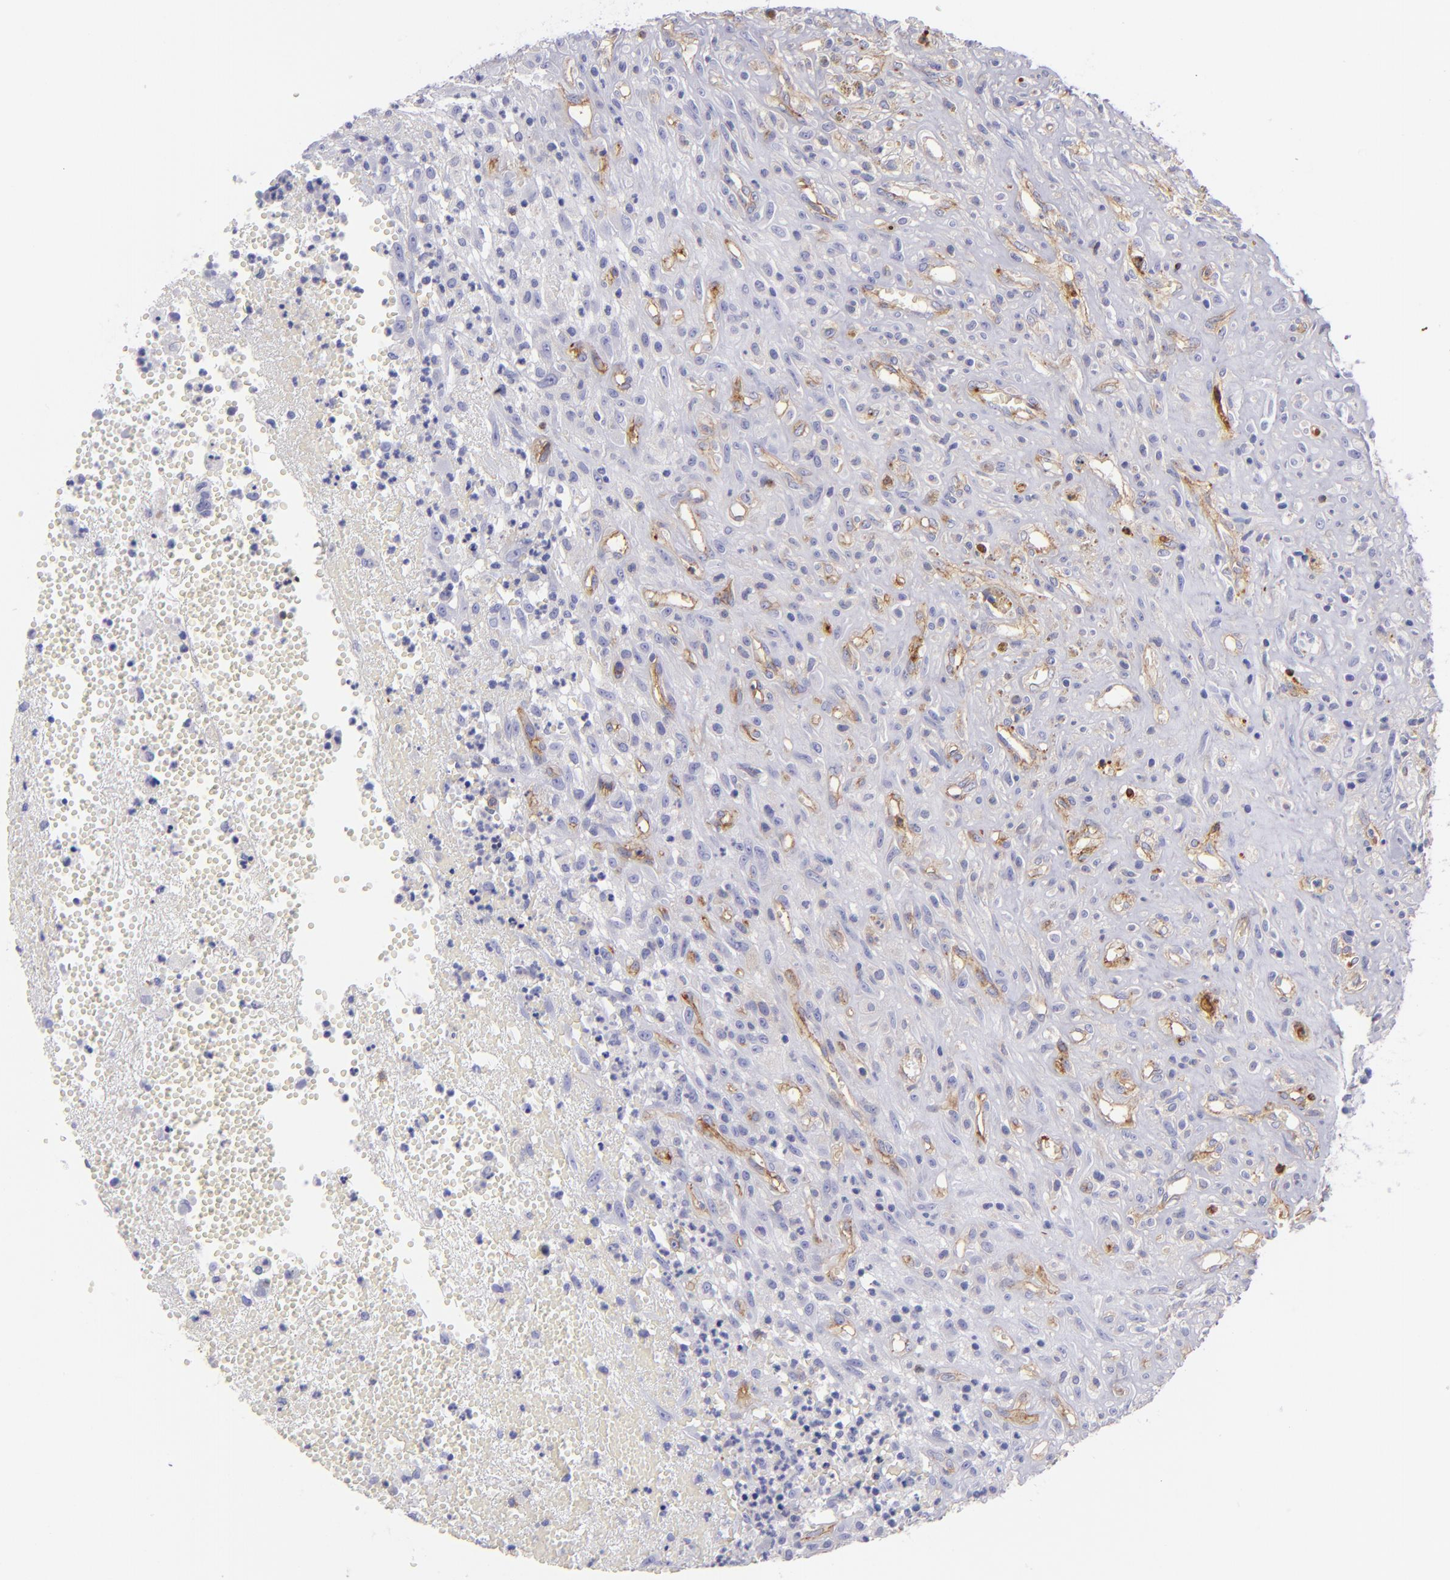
{"staining": {"intensity": "negative", "quantity": "none", "location": "none"}, "tissue": "glioma", "cell_type": "Tumor cells", "image_type": "cancer", "snomed": [{"axis": "morphology", "description": "Glioma, malignant, High grade"}, {"axis": "topography", "description": "Brain"}], "caption": "Immunohistochemistry image of neoplastic tissue: human malignant high-grade glioma stained with DAB shows no significant protein expression in tumor cells. (Brightfield microscopy of DAB (3,3'-diaminobenzidine) immunohistochemistry (IHC) at high magnification).", "gene": "ENTPD1", "patient": {"sex": "male", "age": 66}}